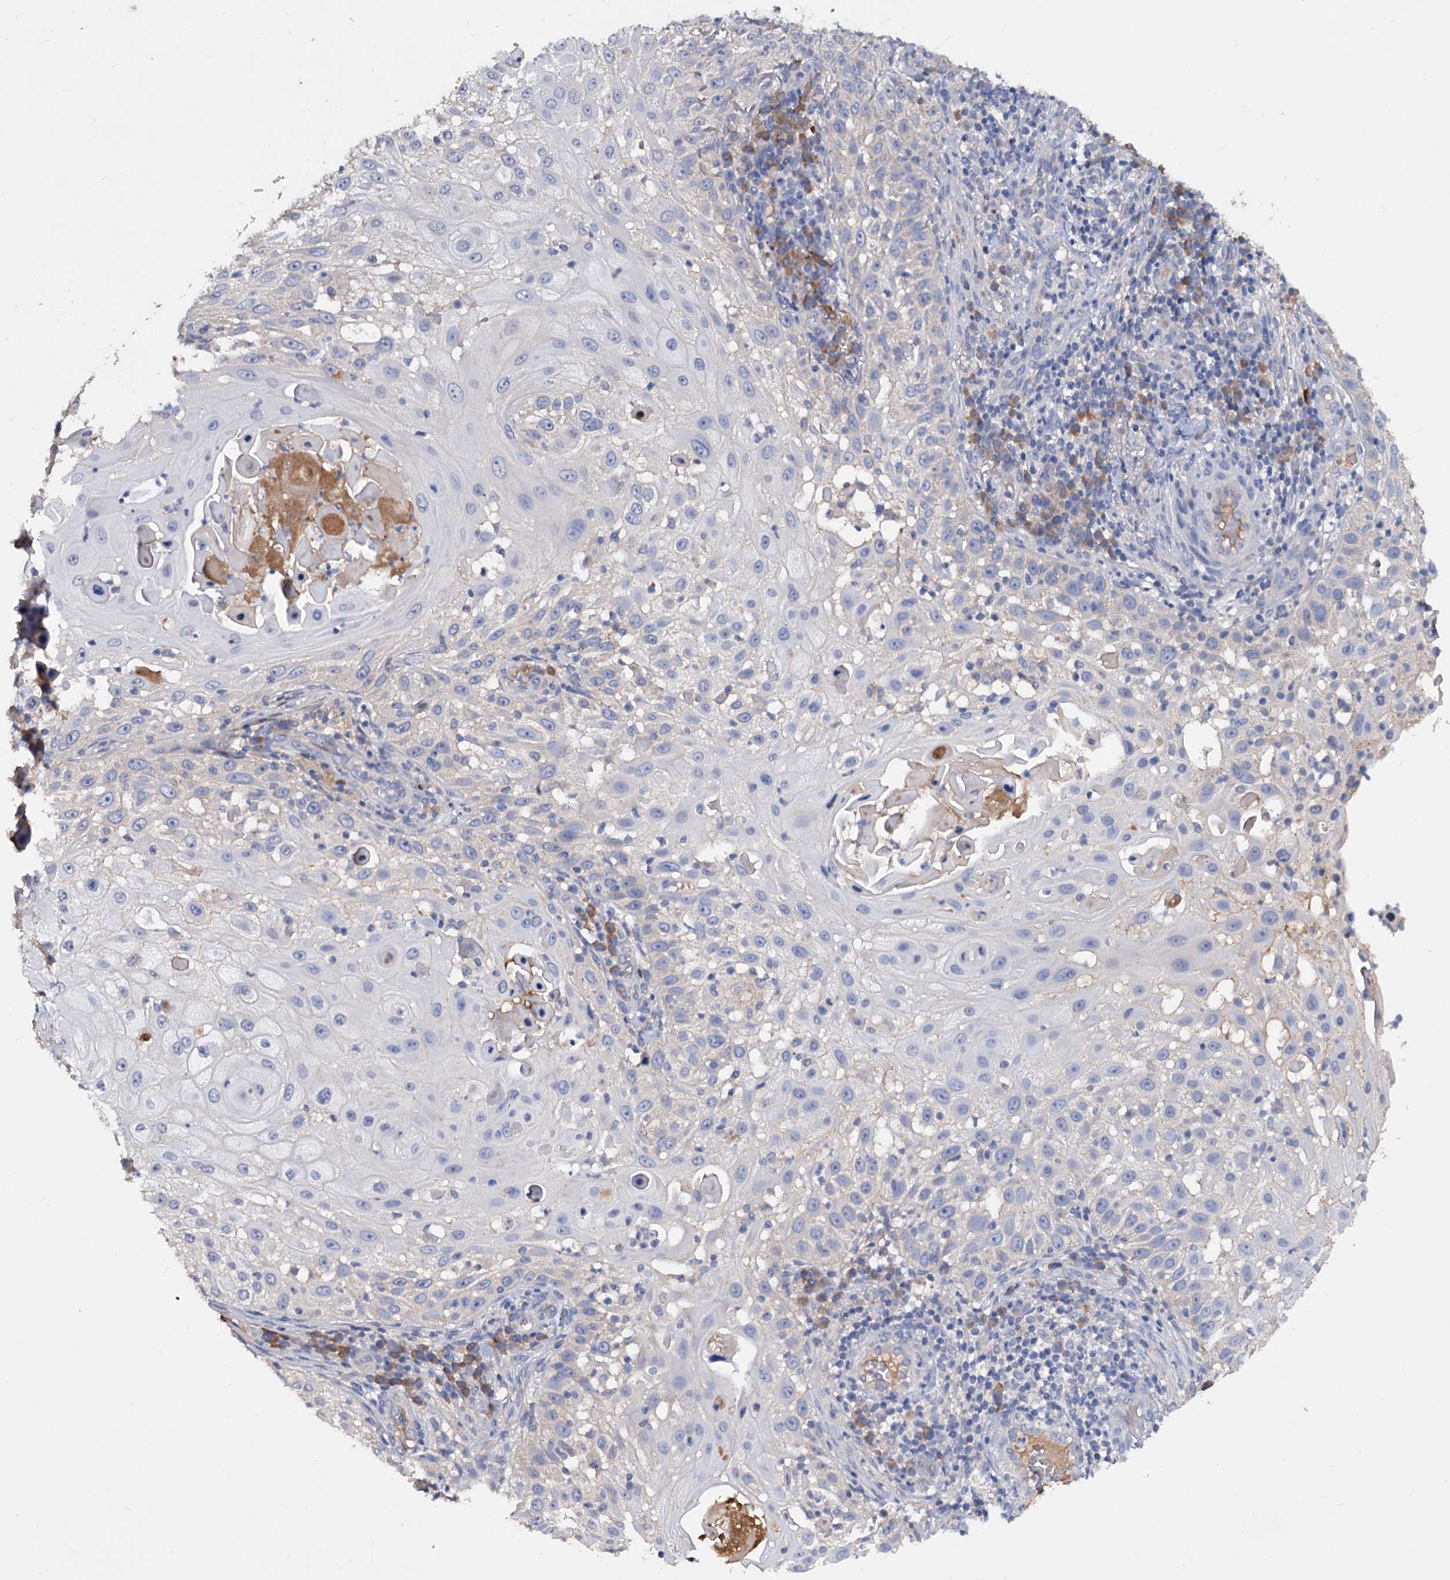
{"staining": {"intensity": "negative", "quantity": "none", "location": "none"}, "tissue": "skin cancer", "cell_type": "Tumor cells", "image_type": "cancer", "snomed": [{"axis": "morphology", "description": "Squamous cell carcinoma, NOS"}, {"axis": "topography", "description": "Skin"}], "caption": "Micrograph shows no protein expression in tumor cells of skin cancer (squamous cell carcinoma) tissue.", "gene": "NPAS4", "patient": {"sex": "female", "age": 44}}